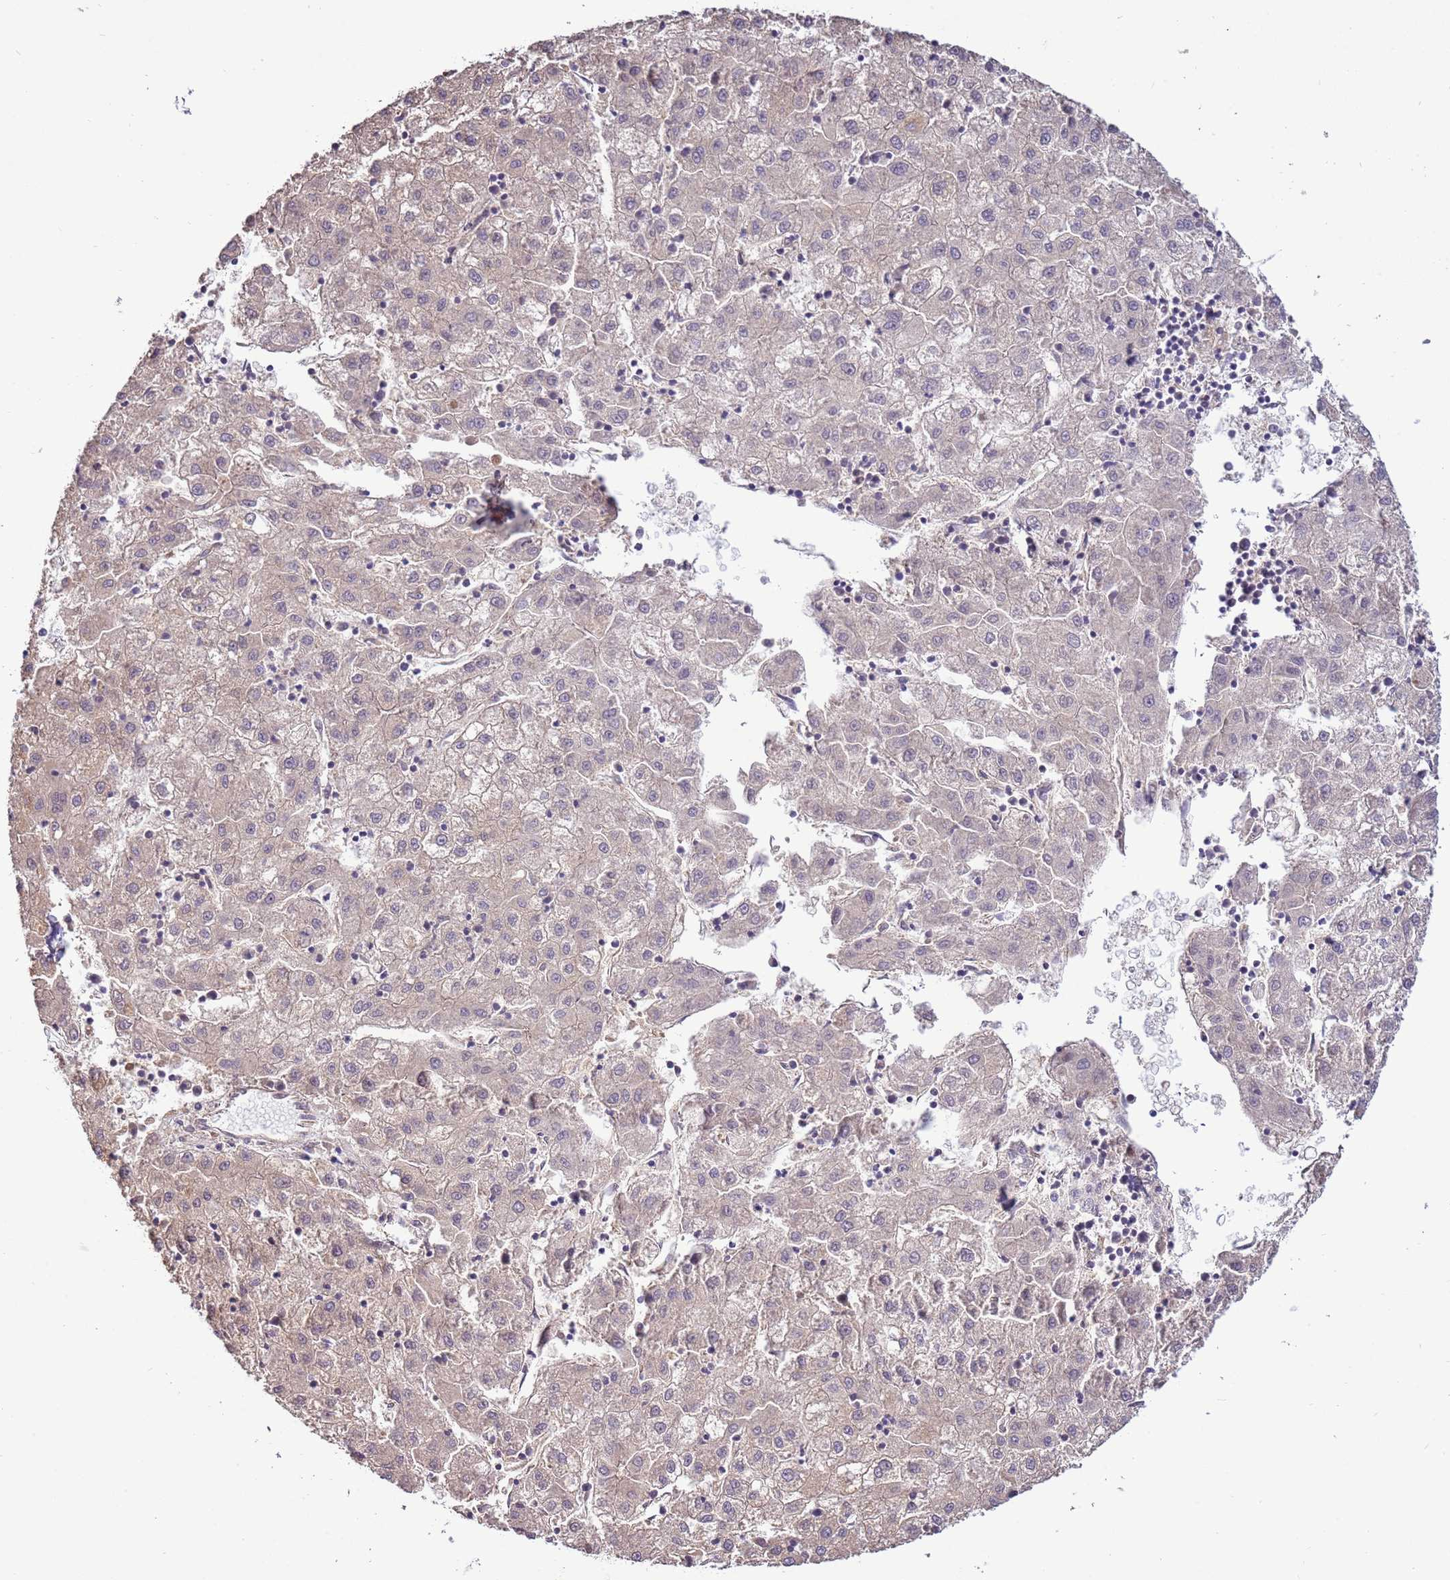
{"staining": {"intensity": "negative", "quantity": "none", "location": "none"}, "tissue": "liver cancer", "cell_type": "Tumor cells", "image_type": "cancer", "snomed": [{"axis": "morphology", "description": "Carcinoma, Hepatocellular, NOS"}, {"axis": "topography", "description": "Liver"}], "caption": "The immunohistochemistry photomicrograph has no significant positivity in tumor cells of liver cancer (hepatocellular carcinoma) tissue.", "gene": "SCARA3", "patient": {"sex": "male", "age": 72}}